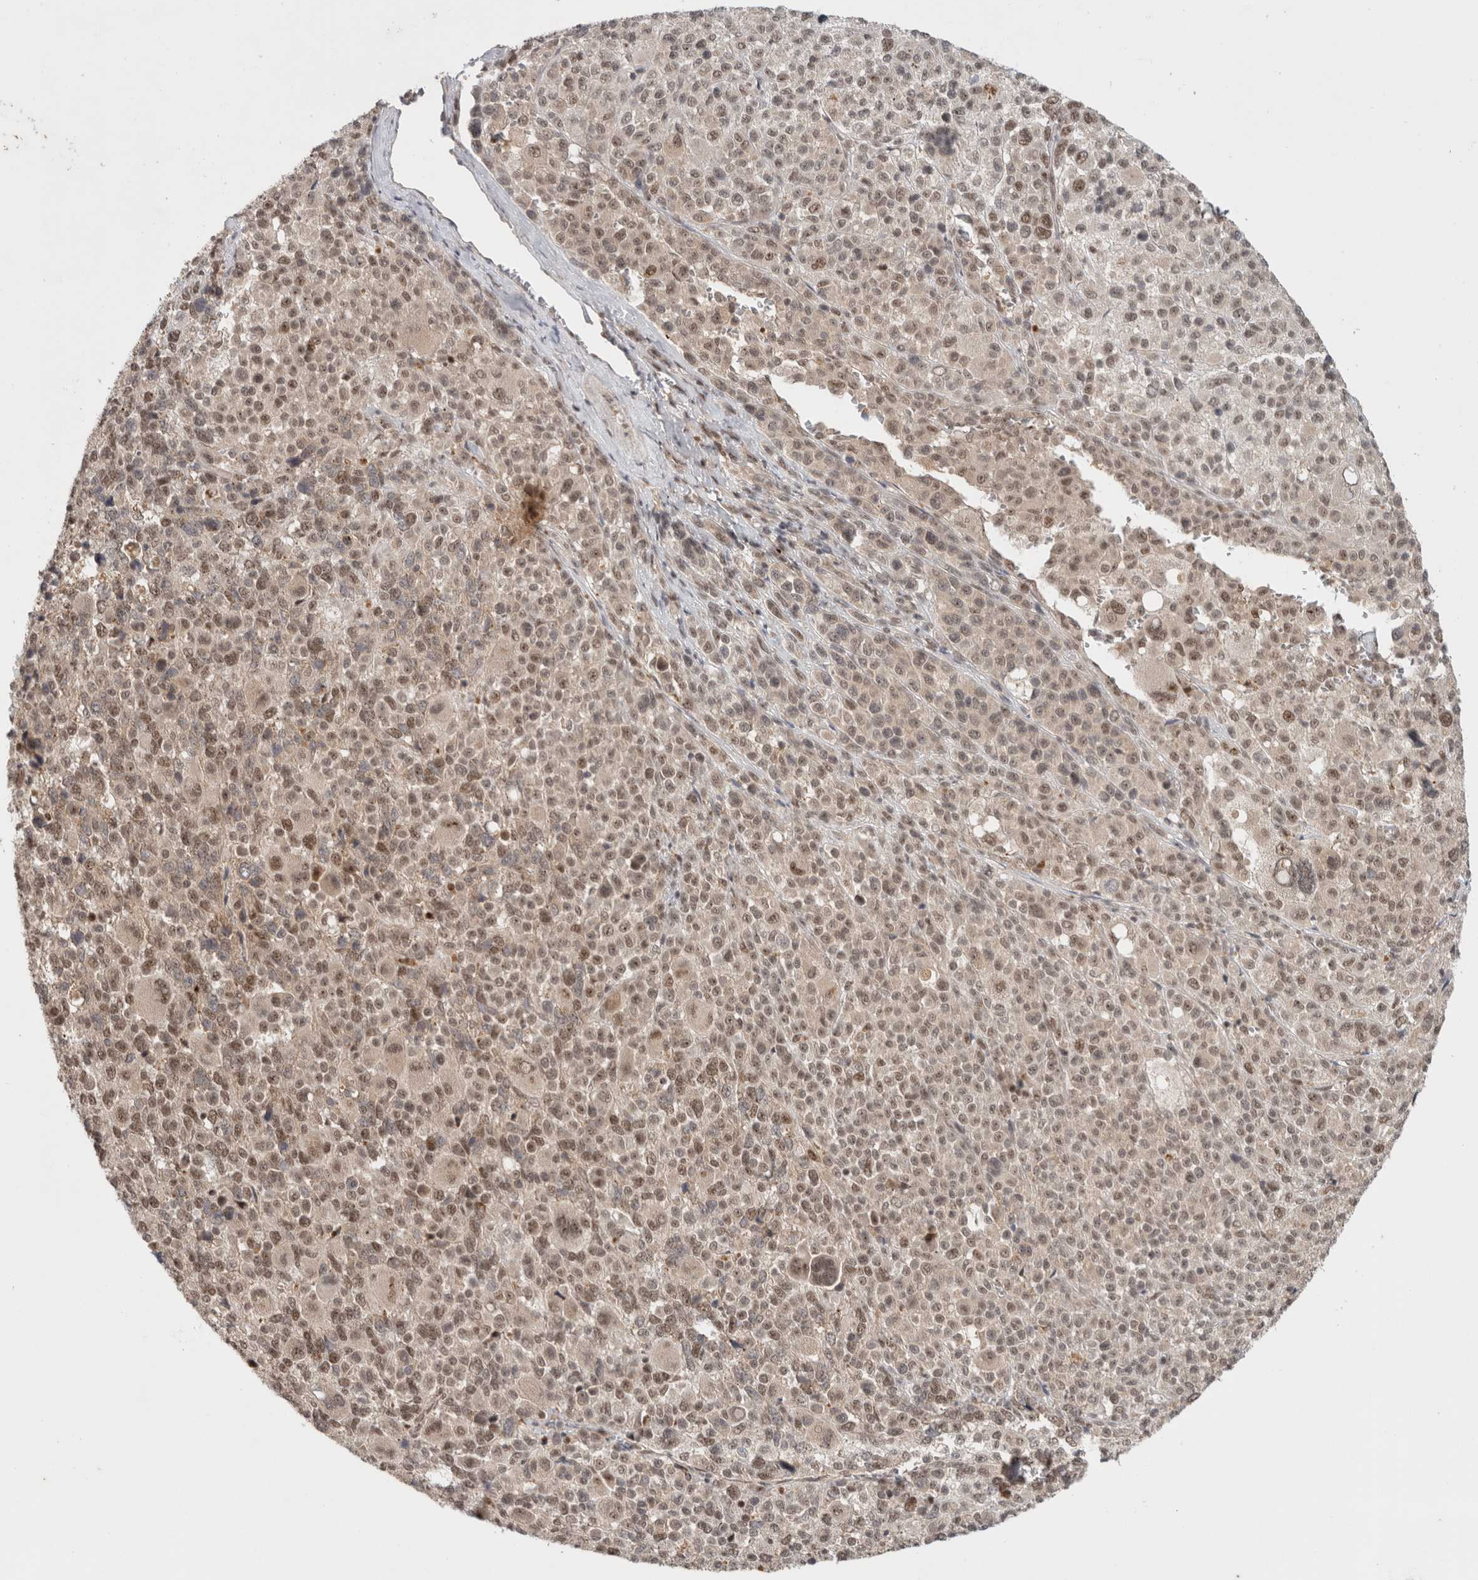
{"staining": {"intensity": "weak", "quantity": ">75%", "location": "cytoplasmic/membranous,nuclear"}, "tissue": "melanoma", "cell_type": "Tumor cells", "image_type": "cancer", "snomed": [{"axis": "morphology", "description": "Malignant melanoma, Metastatic site"}, {"axis": "topography", "description": "Skin"}], "caption": "IHC photomicrograph of malignant melanoma (metastatic site) stained for a protein (brown), which exhibits low levels of weak cytoplasmic/membranous and nuclear positivity in approximately >75% of tumor cells.", "gene": "MPHOSPH6", "patient": {"sex": "female", "age": 74}}